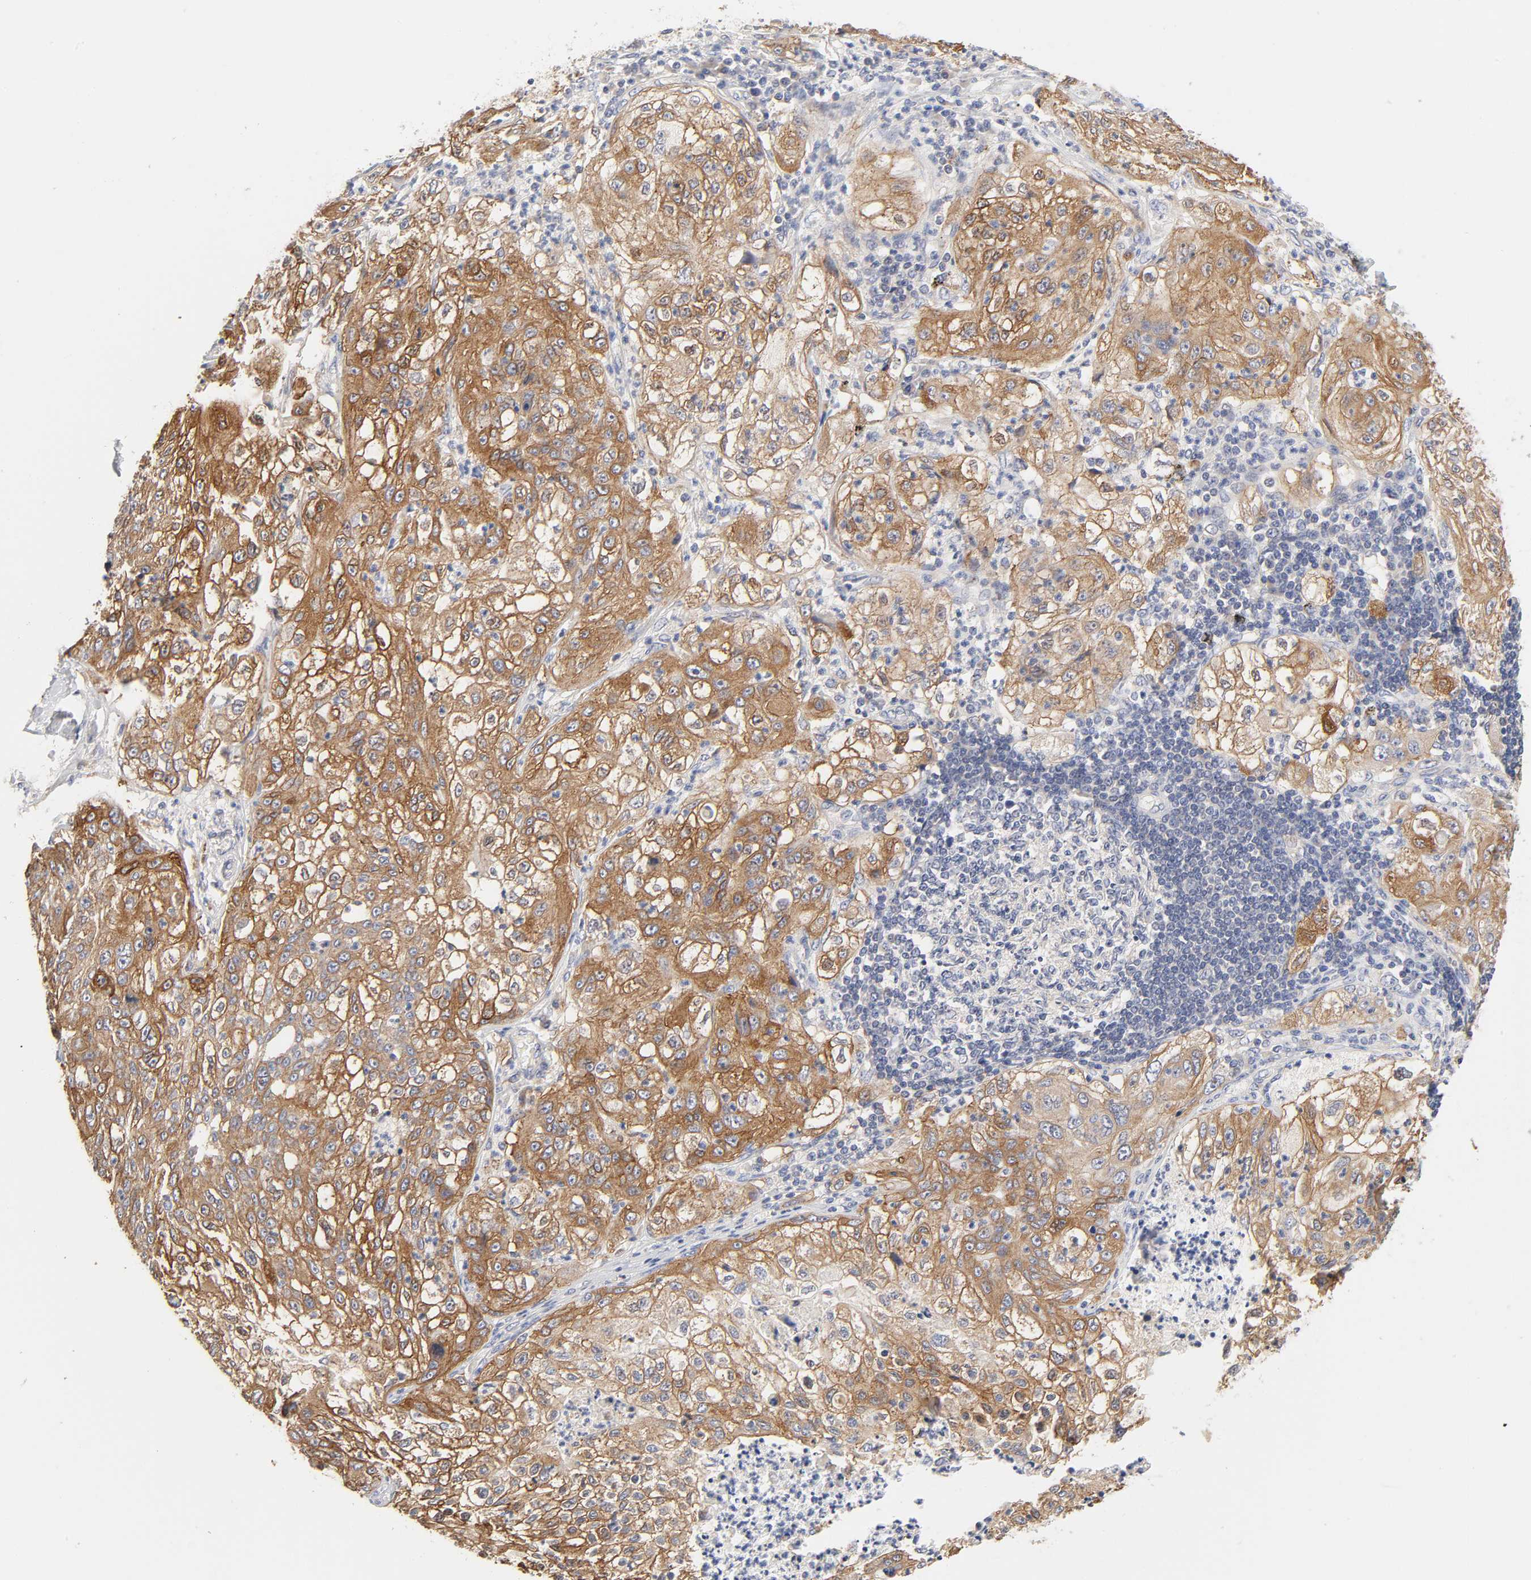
{"staining": {"intensity": "moderate", "quantity": ">75%", "location": "cytoplasmic/membranous"}, "tissue": "lung cancer", "cell_type": "Tumor cells", "image_type": "cancer", "snomed": [{"axis": "morphology", "description": "Inflammation, NOS"}, {"axis": "morphology", "description": "Squamous cell carcinoma, NOS"}, {"axis": "topography", "description": "Lymph node"}, {"axis": "topography", "description": "Soft tissue"}, {"axis": "topography", "description": "Lung"}], "caption": "This image exhibits IHC staining of squamous cell carcinoma (lung), with medium moderate cytoplasmic/membranous positivity in approximately >75% of tumor cells.", "gene": "C17orf75", "patient": {"sex": "male", "age": 66}}